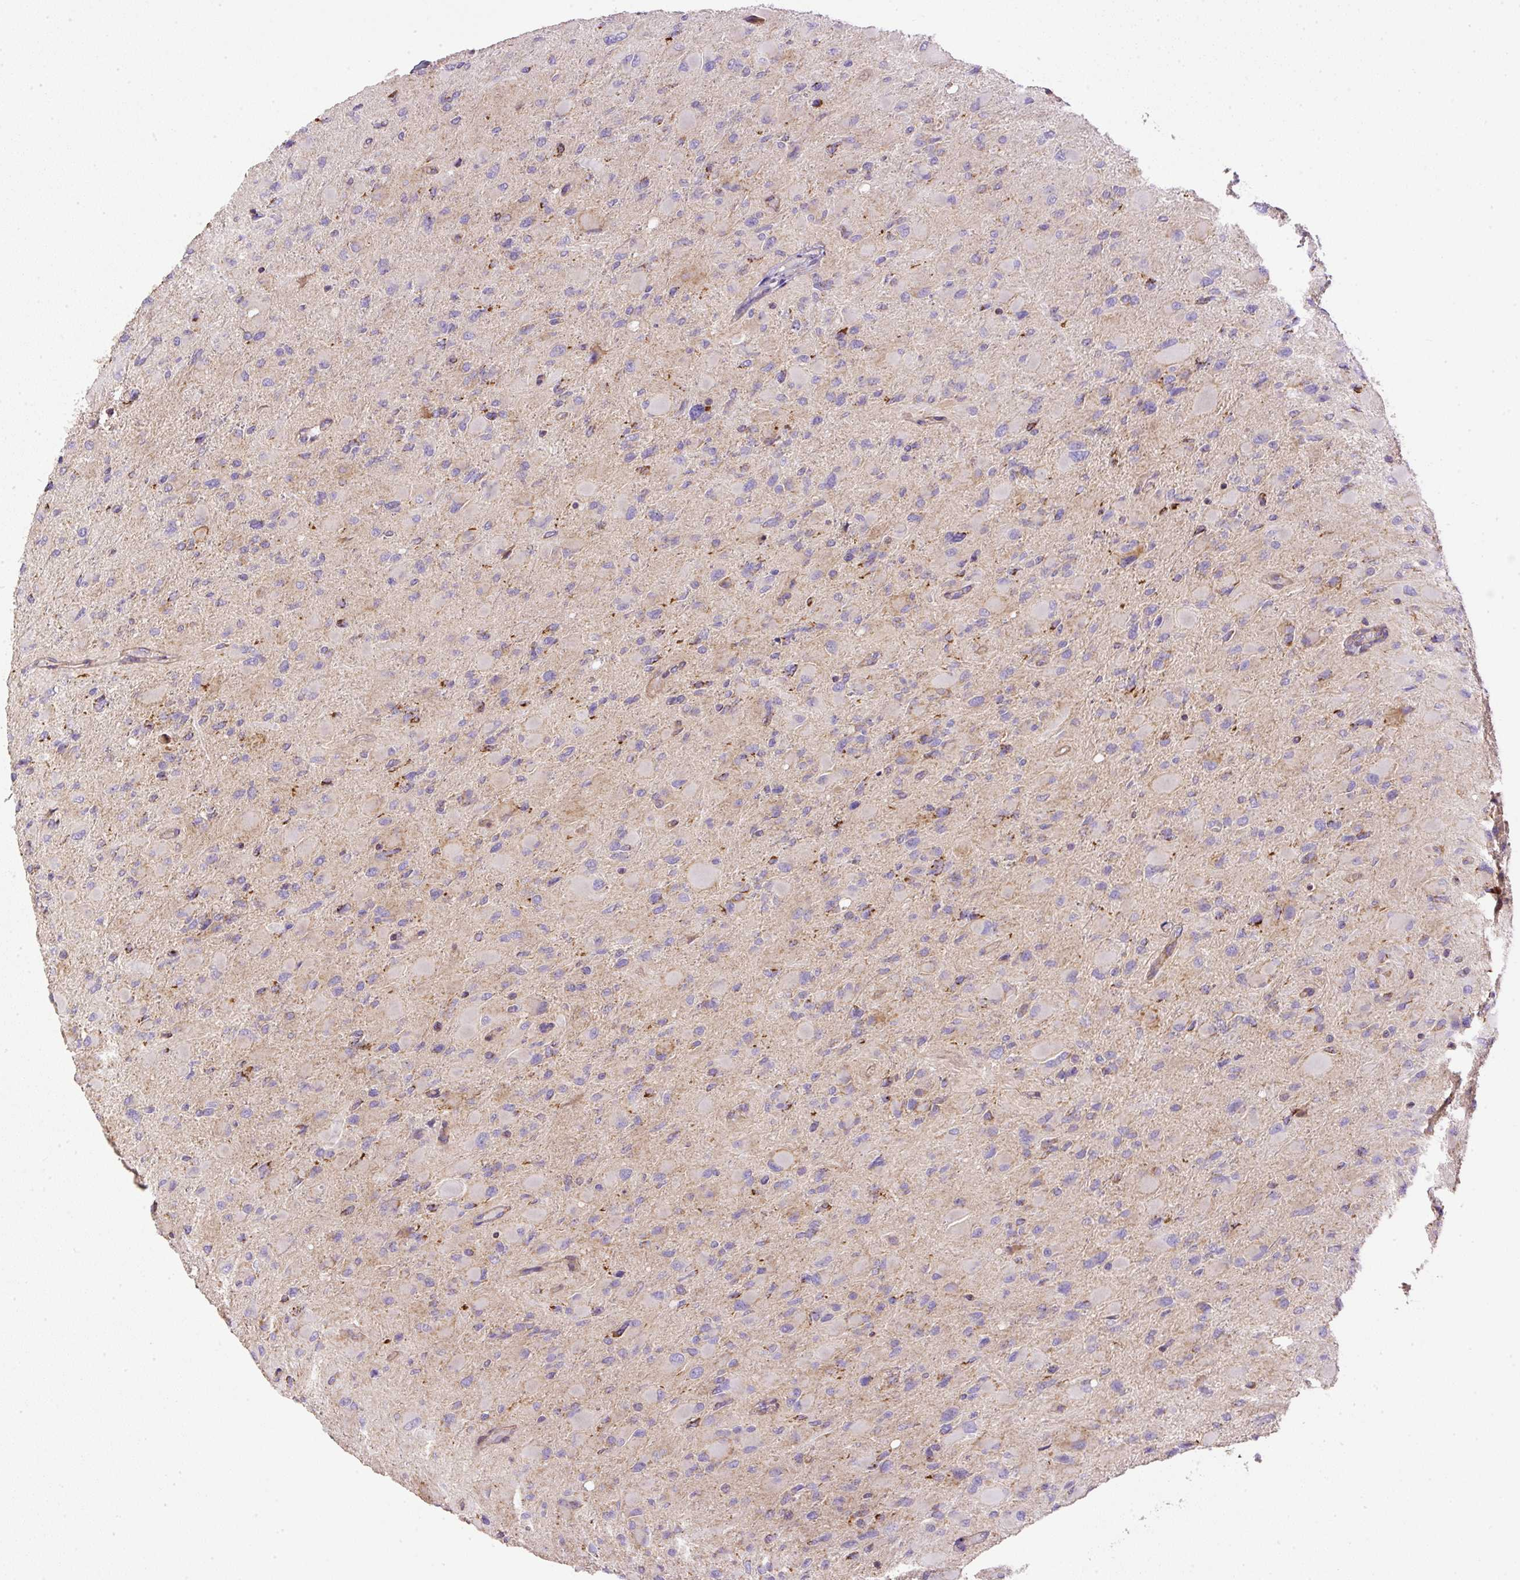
{"staining": {"intensity": "negative", "quantity": "none", "location": "none"}, "tissue": "glioma", "cell_type": "Tumor cells", "image_type": "cancer", "snomed": [{"axis": "morphology", "description": "Glioma, malignant, High grade"}, {"axis": "topography", "description": "Cerebral cortex"}], "caption": "The immunohistochemistry (IHC) photomicrograph has no significant staining in tumor cells of glioma tissue.", "gene": "NDUFAF2", "patient": {"sex": "female", "age": 36}}